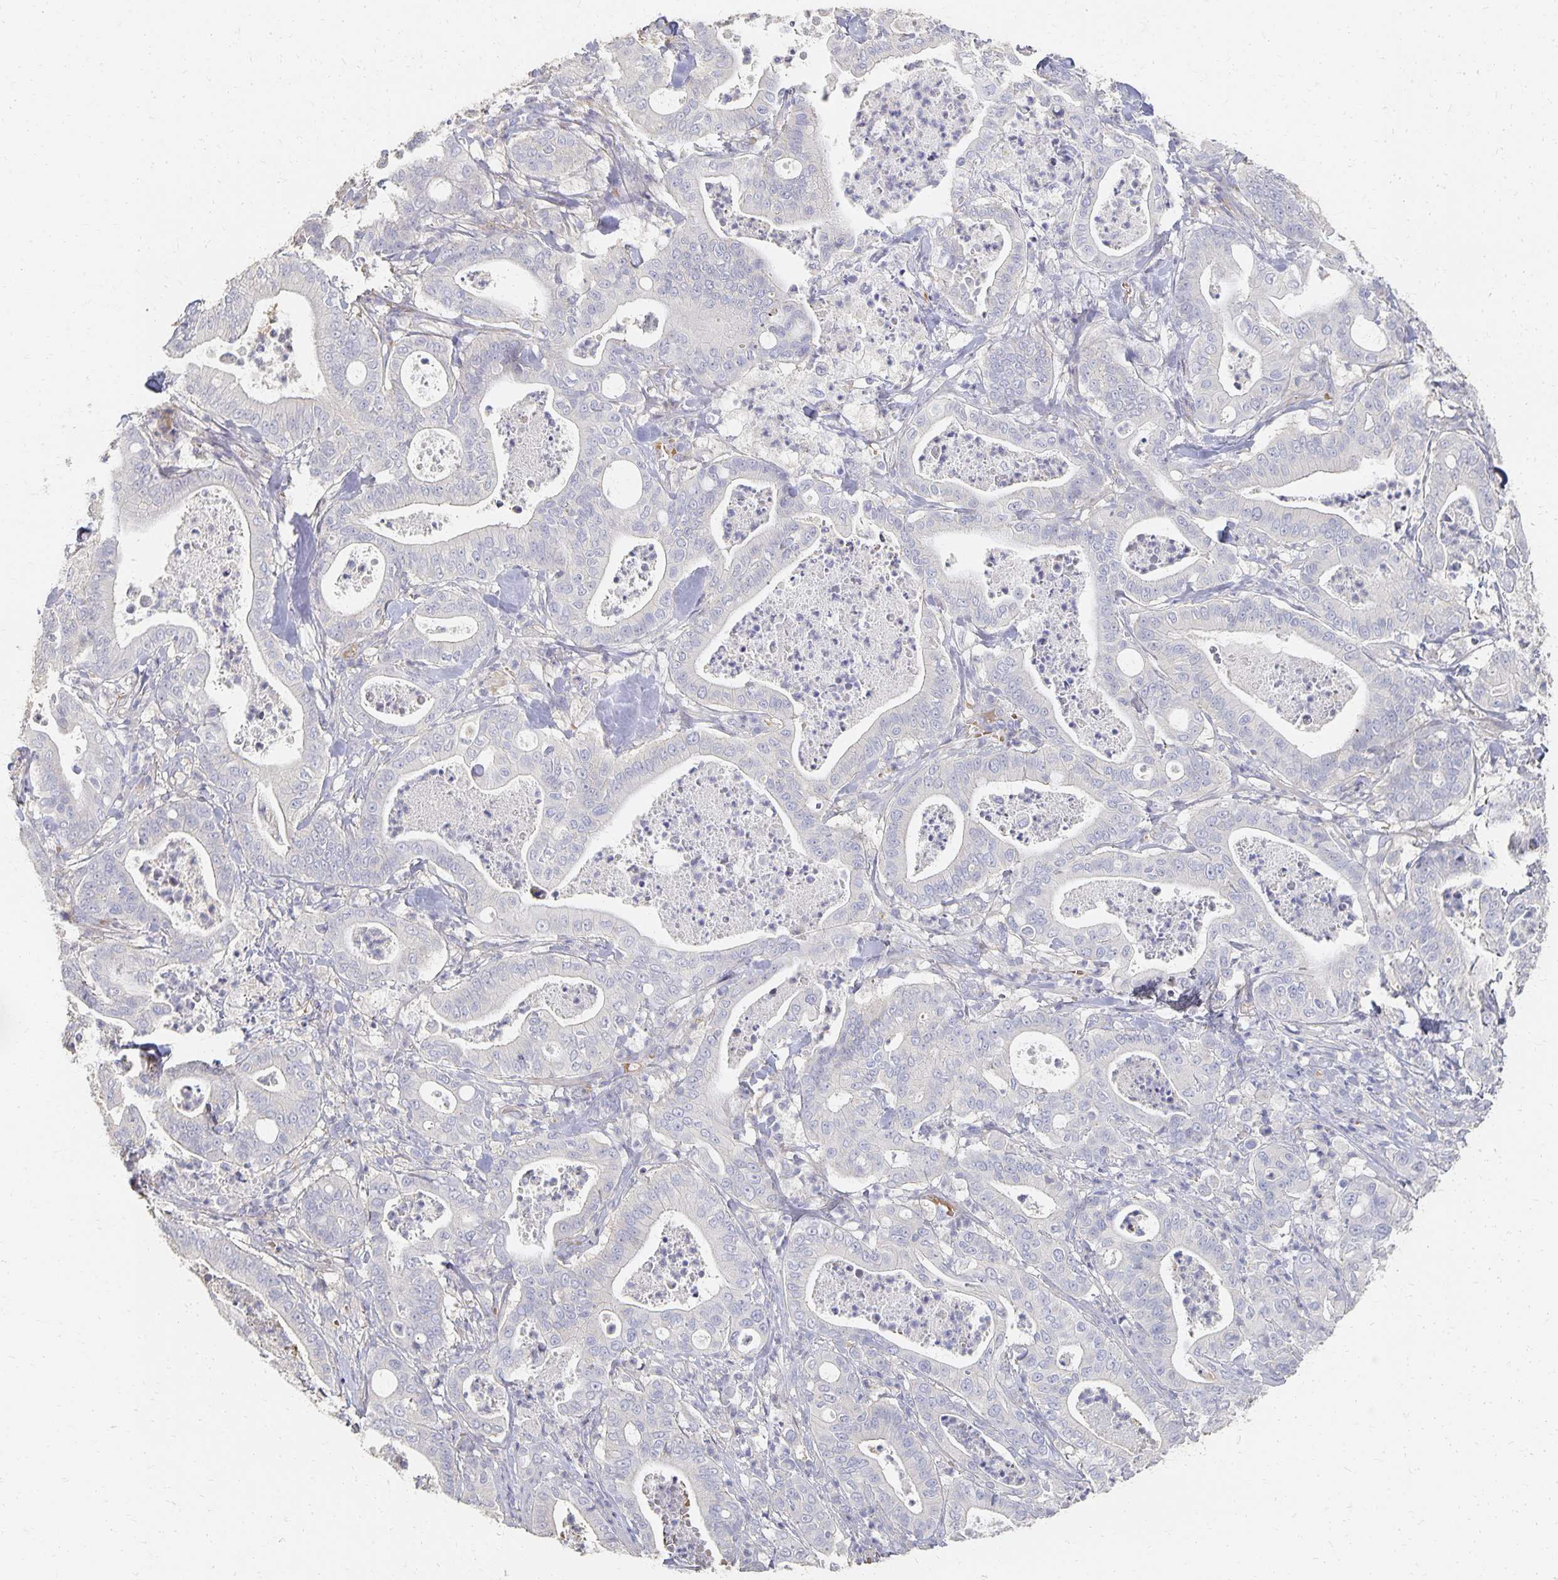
{"staining": {"intensity": "negative", "quantity": "none", "location": "none"}, "tissue": "pancreatic cancer", "cell_type": "Tumor cells", "image_type": "cancer", "snomed": [{"axis": "morphology", "description": "Adenocarcinoma, NOS"}, {"axis": "topography", "description": "Pancreas"}], "caption": "The IHC photomicrograph has no significant expression in tumor cells of adenocarcinoma (pancreatic) tissue. (DAB (3,3'-diaminobenzidine) immunohistochemistry with hematoxylin counter stain).", "gene": "CST6", "patient": {"sex": "male", "age": 71}}